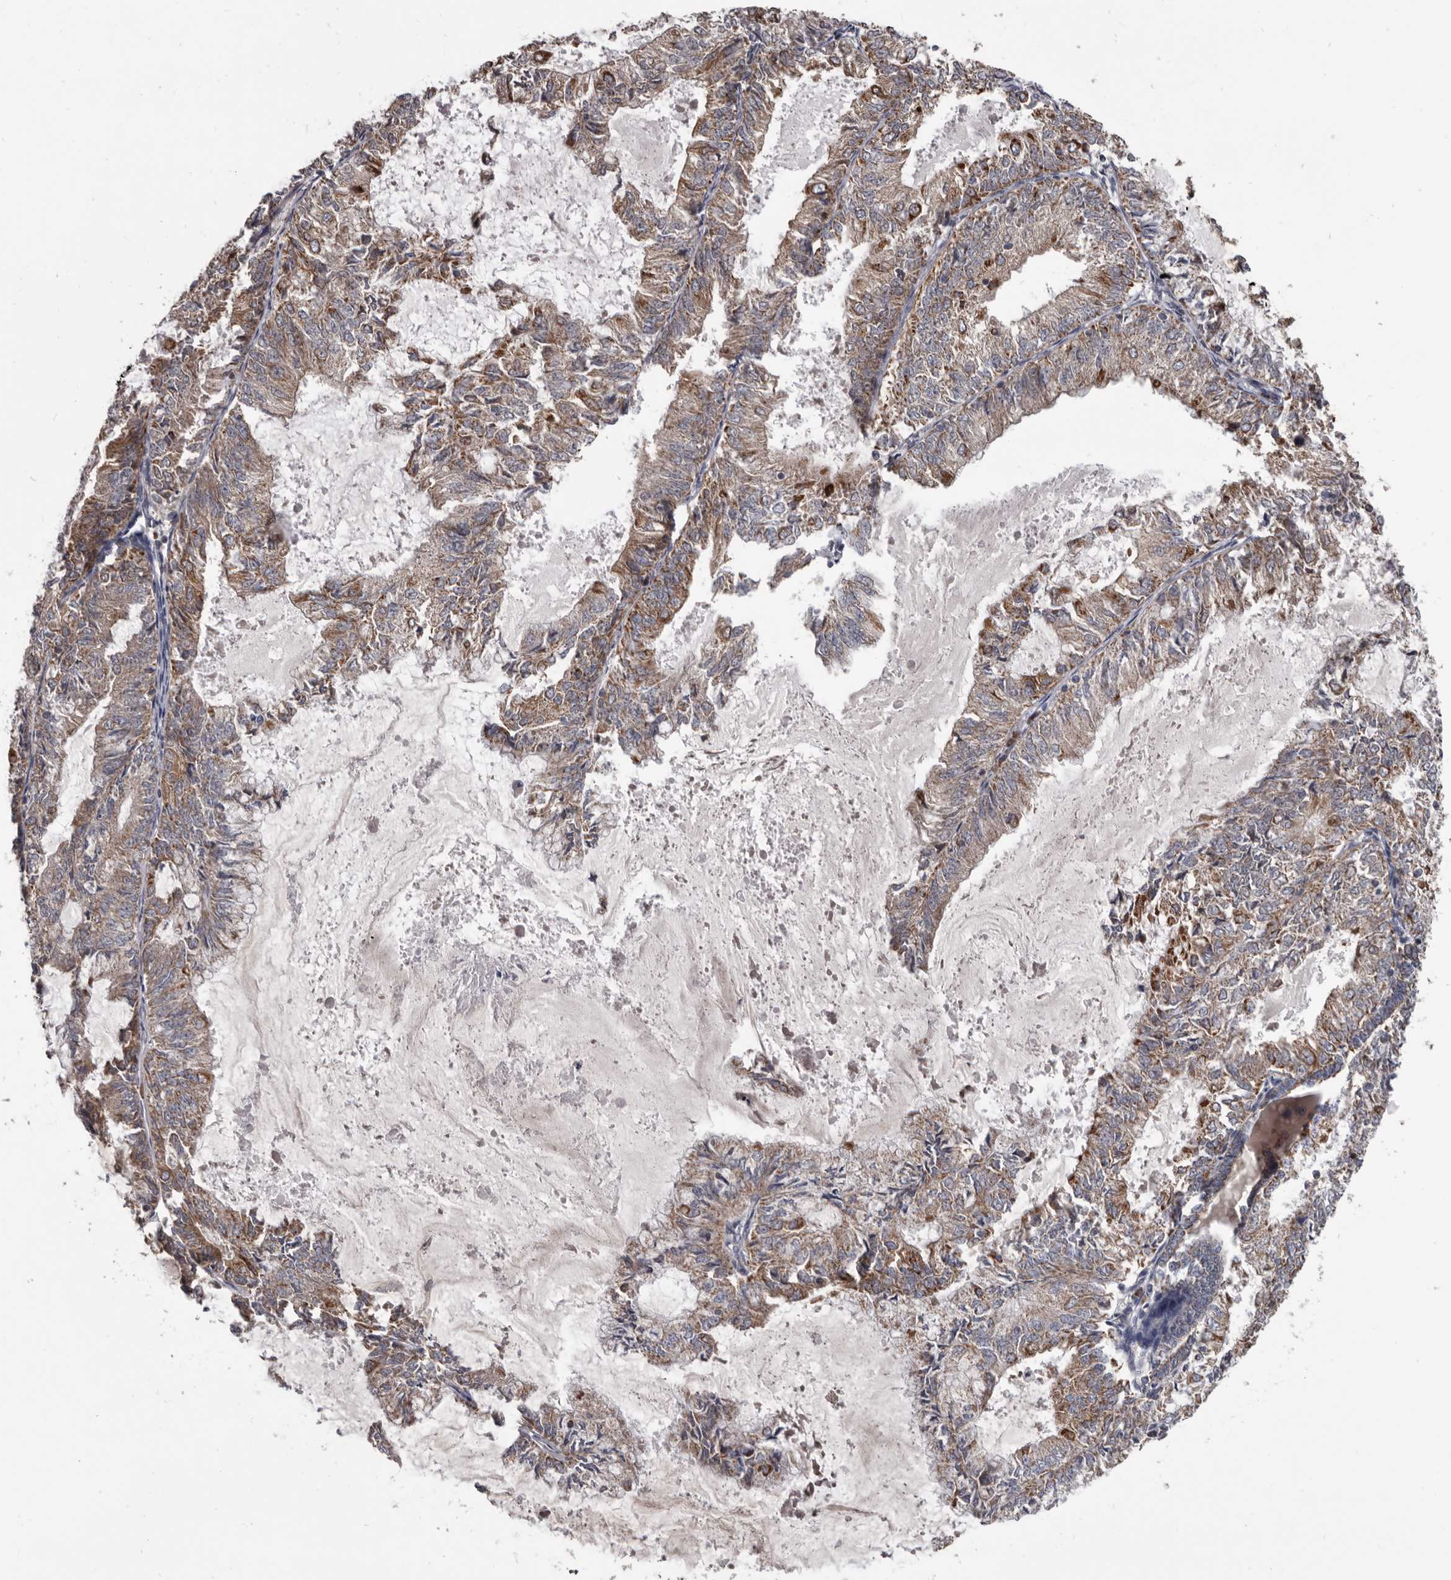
{"staining": {"intensity": "moderate", "quantity": "25%-75%", "location": "cytoplasmic/membranous"}, "tissue": "endometrial cancer", "cell_type": "Tumor cells", "image_type": "cancer", "snomed": [{"axis": "morphology", "description": "Adenocarcinoma, NOS"}, {"axis": "topography", "description": "Endometrium"}], "caption": "Tumor cells exhibit medium levels of moderate cytoplasmic/membranous expression in about 25%-75% of cells in endometrial adenocarcinoma.", "gene": "ALDH5A1", "patient": {"sex": "female", "age": 57}}